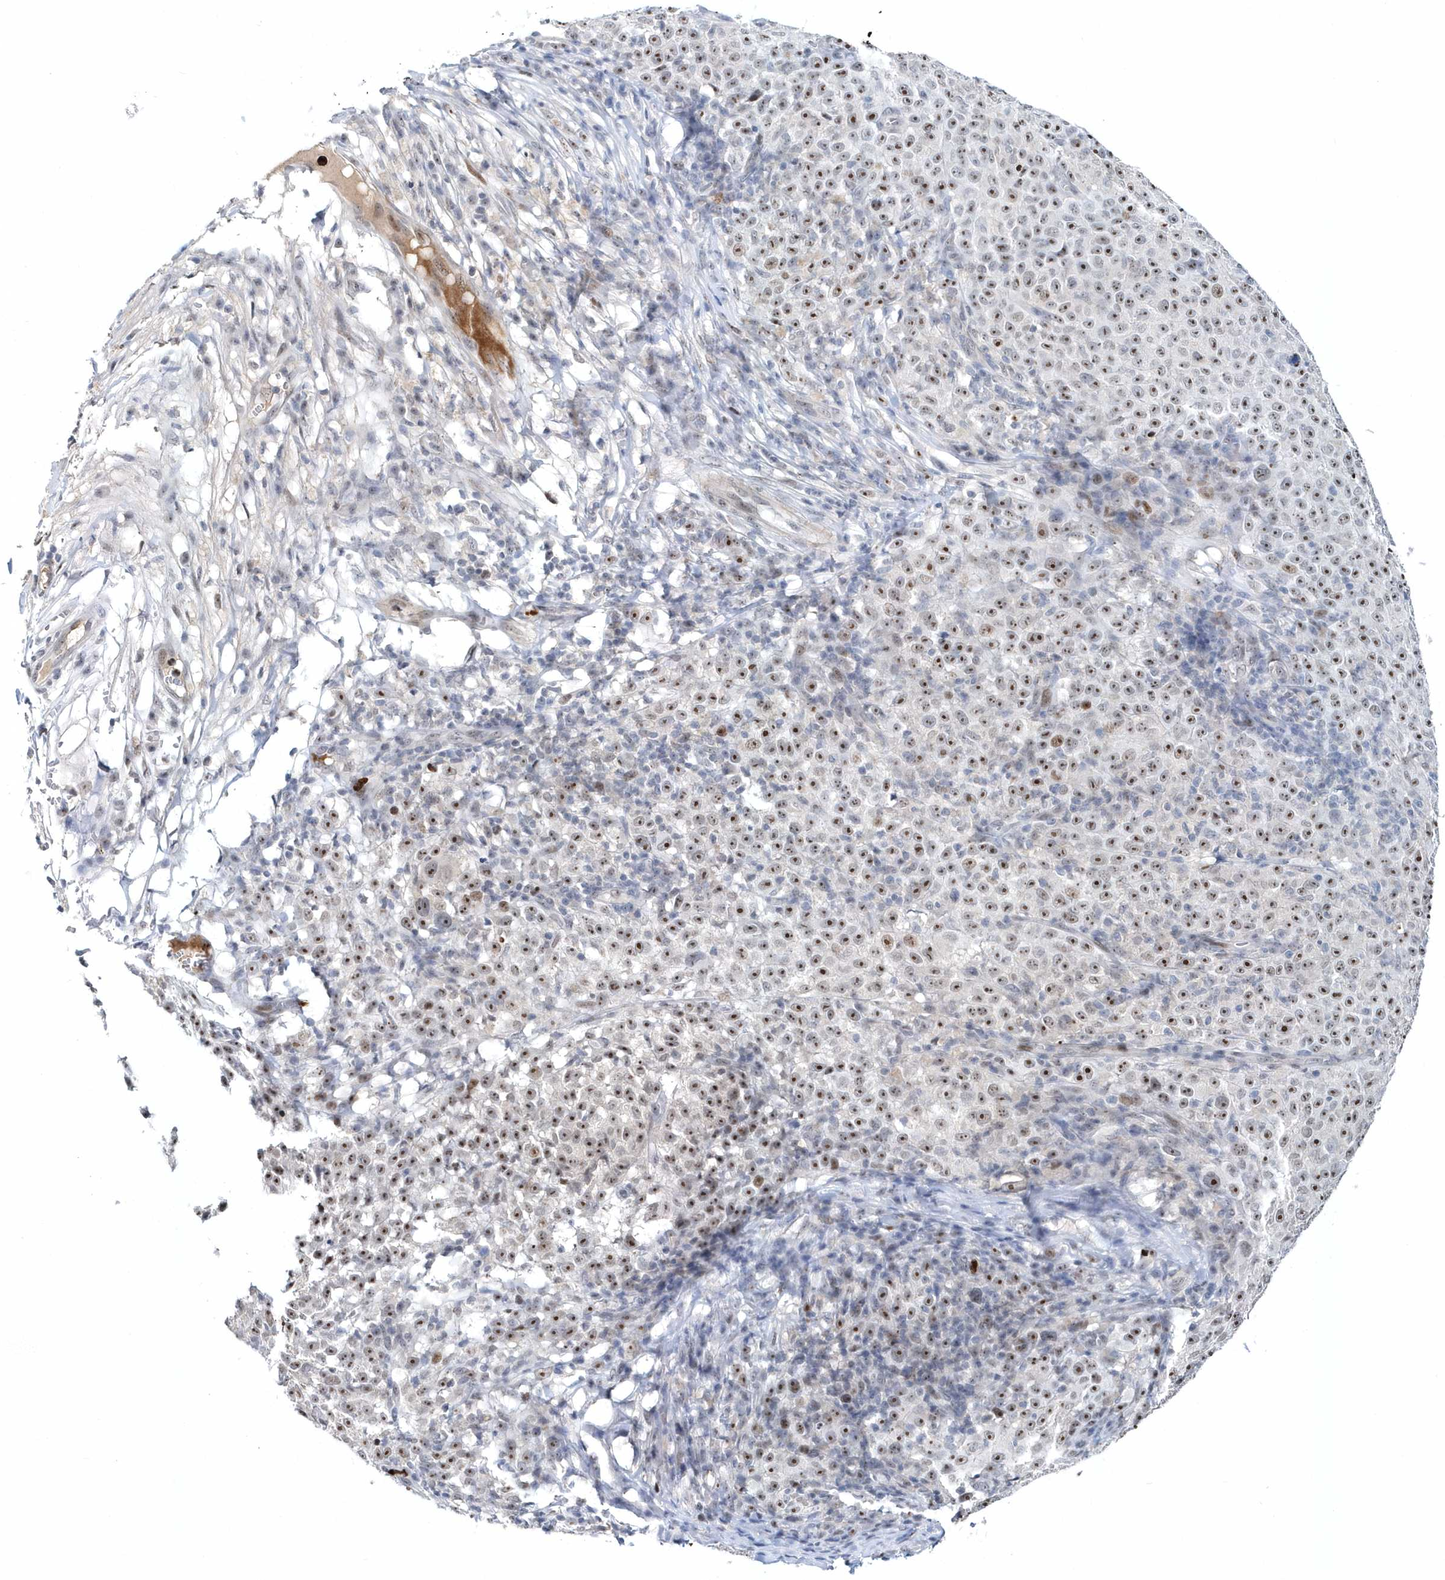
{"staining": {"intensity": "strong", "quantity": "25%-75%", "location": "nuclear"}, "tissue": "melanoma", "cell_type": "Tumor cells", "image_type": "cancer", "snomed": [{"axis": "morphology", "description": "Malignant melanoma, NOS"}, {"axis": "topography", "description": "Skin"}], "caption": "Melanoma stained for a protein shows strong nuclear positivity in tumor cells.", "gene": "ASCL4", "patient": {"sex": "female", "age": 82}}